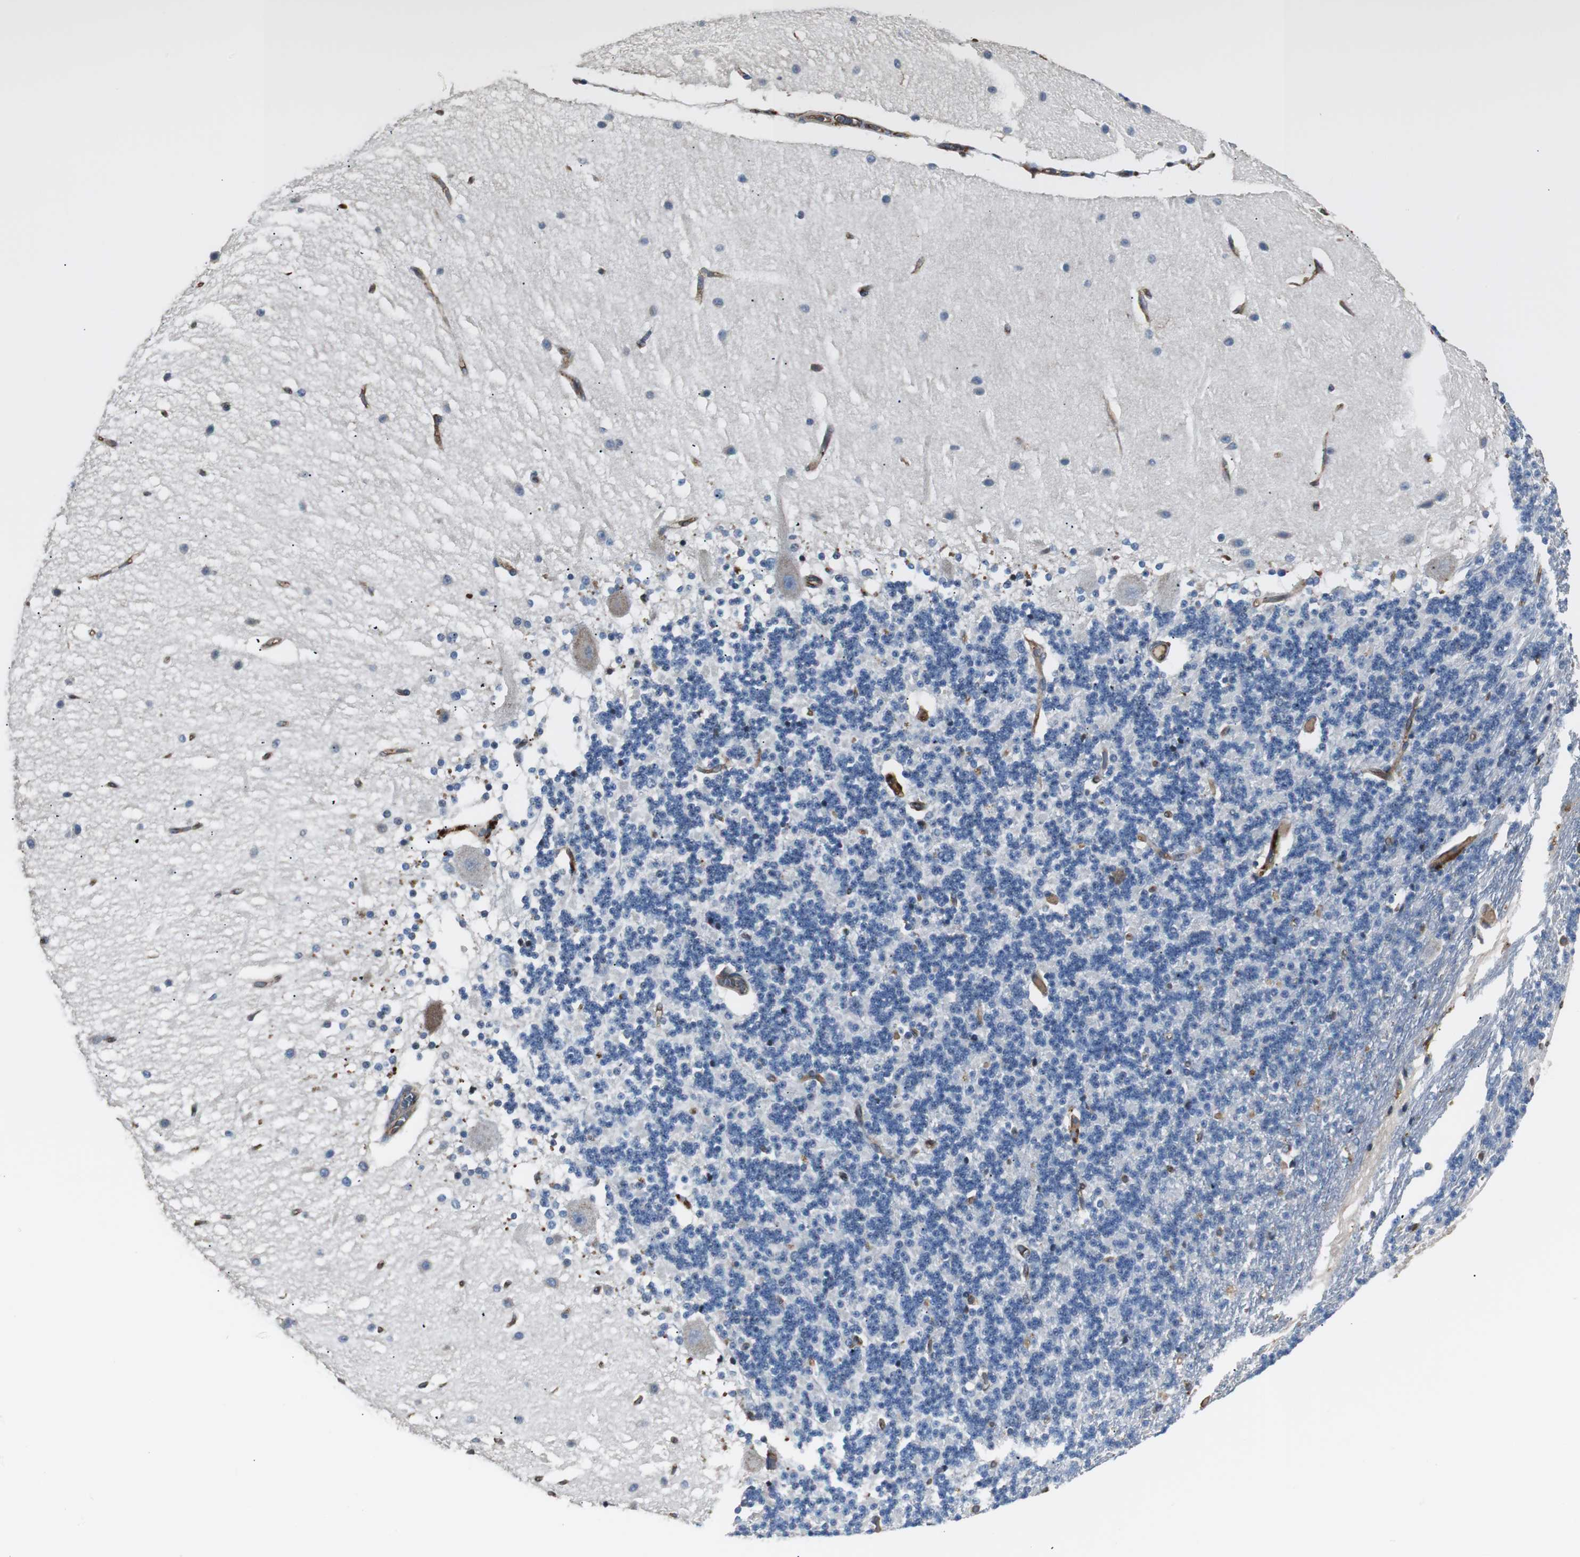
{"staining": {"intensity": "negative", "quantity": "none", "location": "none"}, "tissue": "cerebellum", "cell_type": "Cells in granular layer", "image_type": "normal", "snomed": [{"axis": "morphology", "description": "Normal tissue, NOS"}, {"axis": "topography", "description": "Cerebellum"}], "caption": "Cells in granular layer are negative for brown protein staining in unremarkable cerebellum. (Brightfield microscopy of DAB immunohistochemistry at high magnification).", "gene": "B2M", "patient": {"sex": "female", "age": 54}}